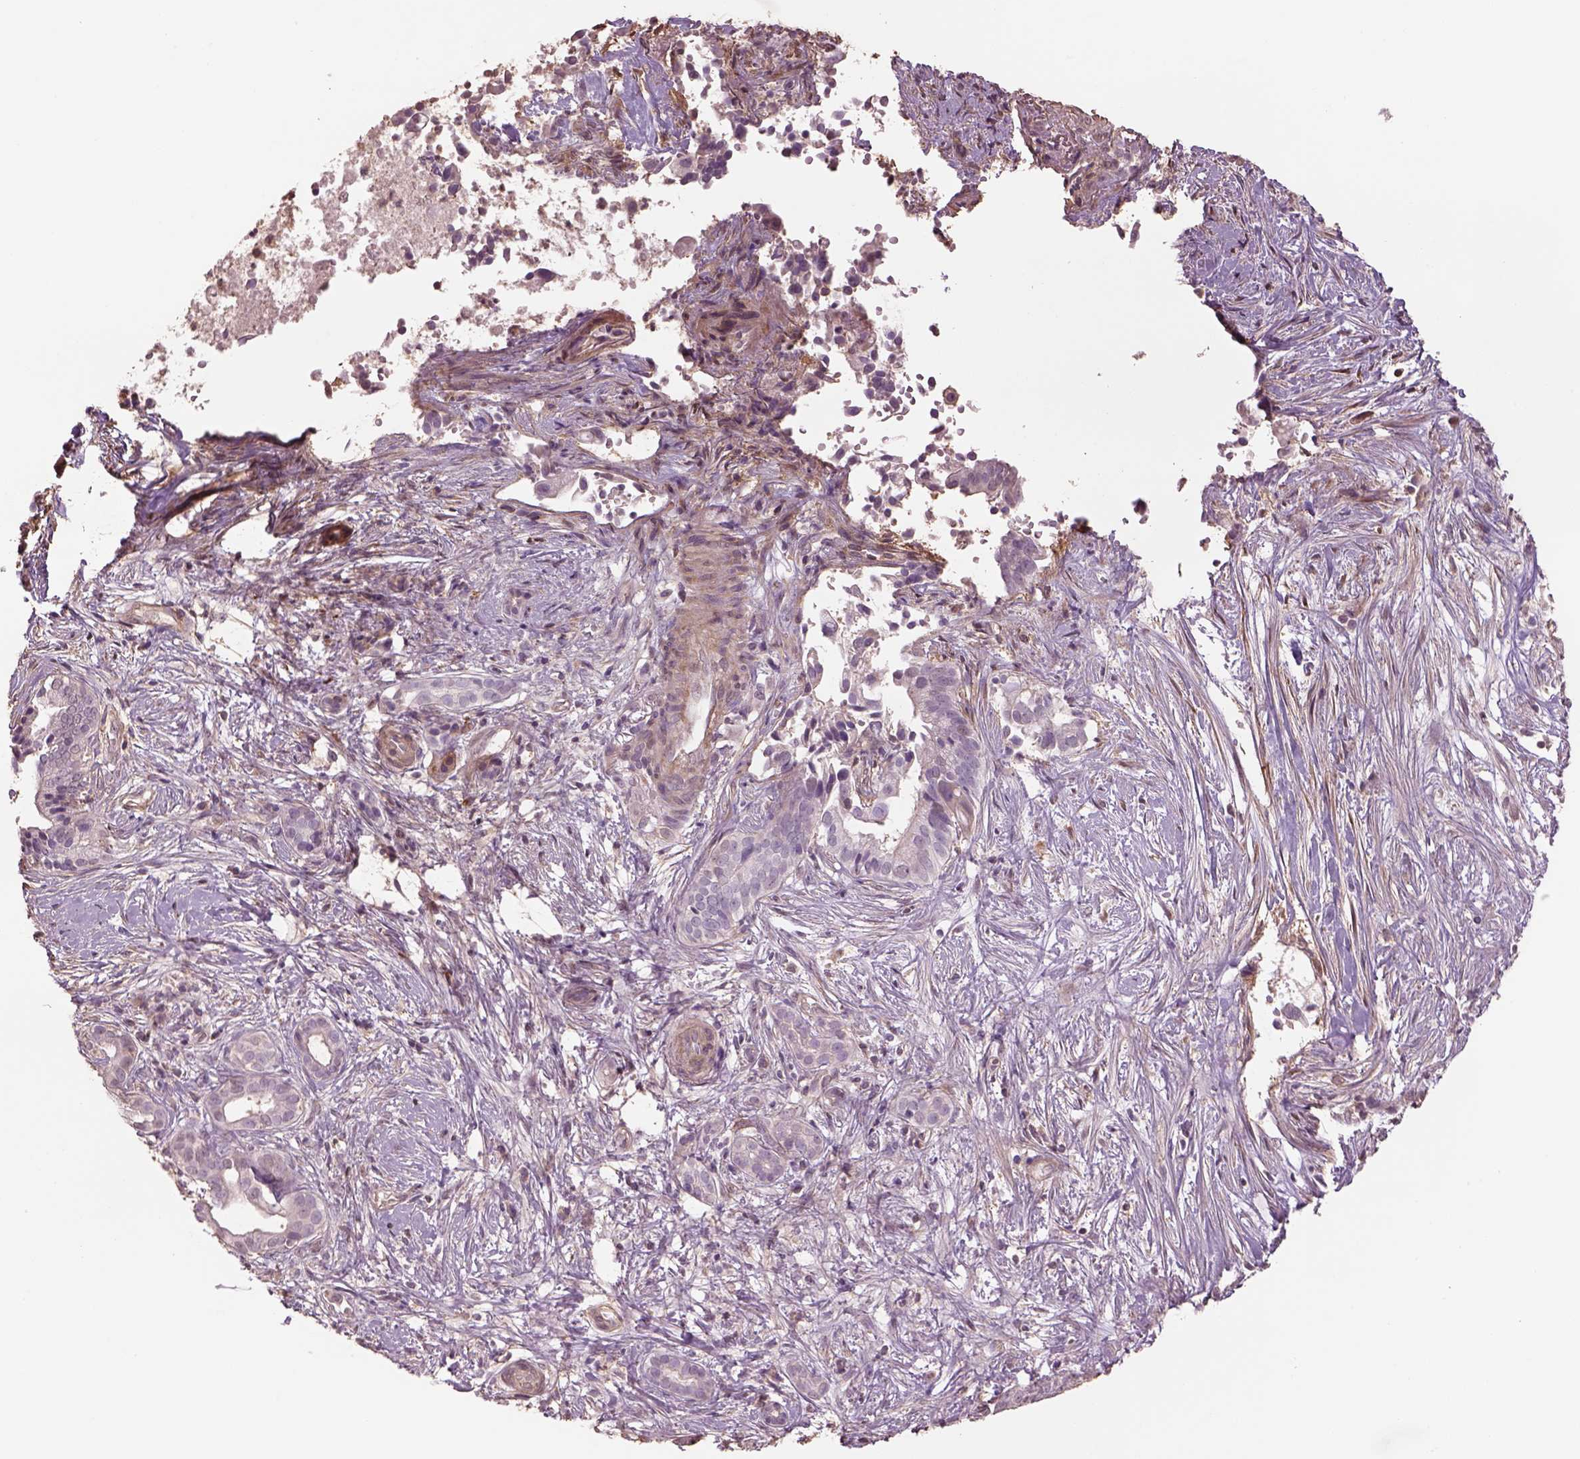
{"staining": {"intensity": "negative", "quantity": "none", "location": "none"}, "tissue": "pancreatic cancer", "cell_type": "Tumor cells", "image_type": "cancer", "snomed": [{"axis": "morphology", "description": "Adenocarcinoma, NOS"}, {"axis": "topography", "description": "Pancreas"}], "caption": "This is an immunohistochemistry (IHC) photomicrograph of human pancreatic cancer (adenocarcinoma). There is no positivity in tumor cells.", "gene": "LIN7A", "patient": {"sex": "male", "age": 61}}